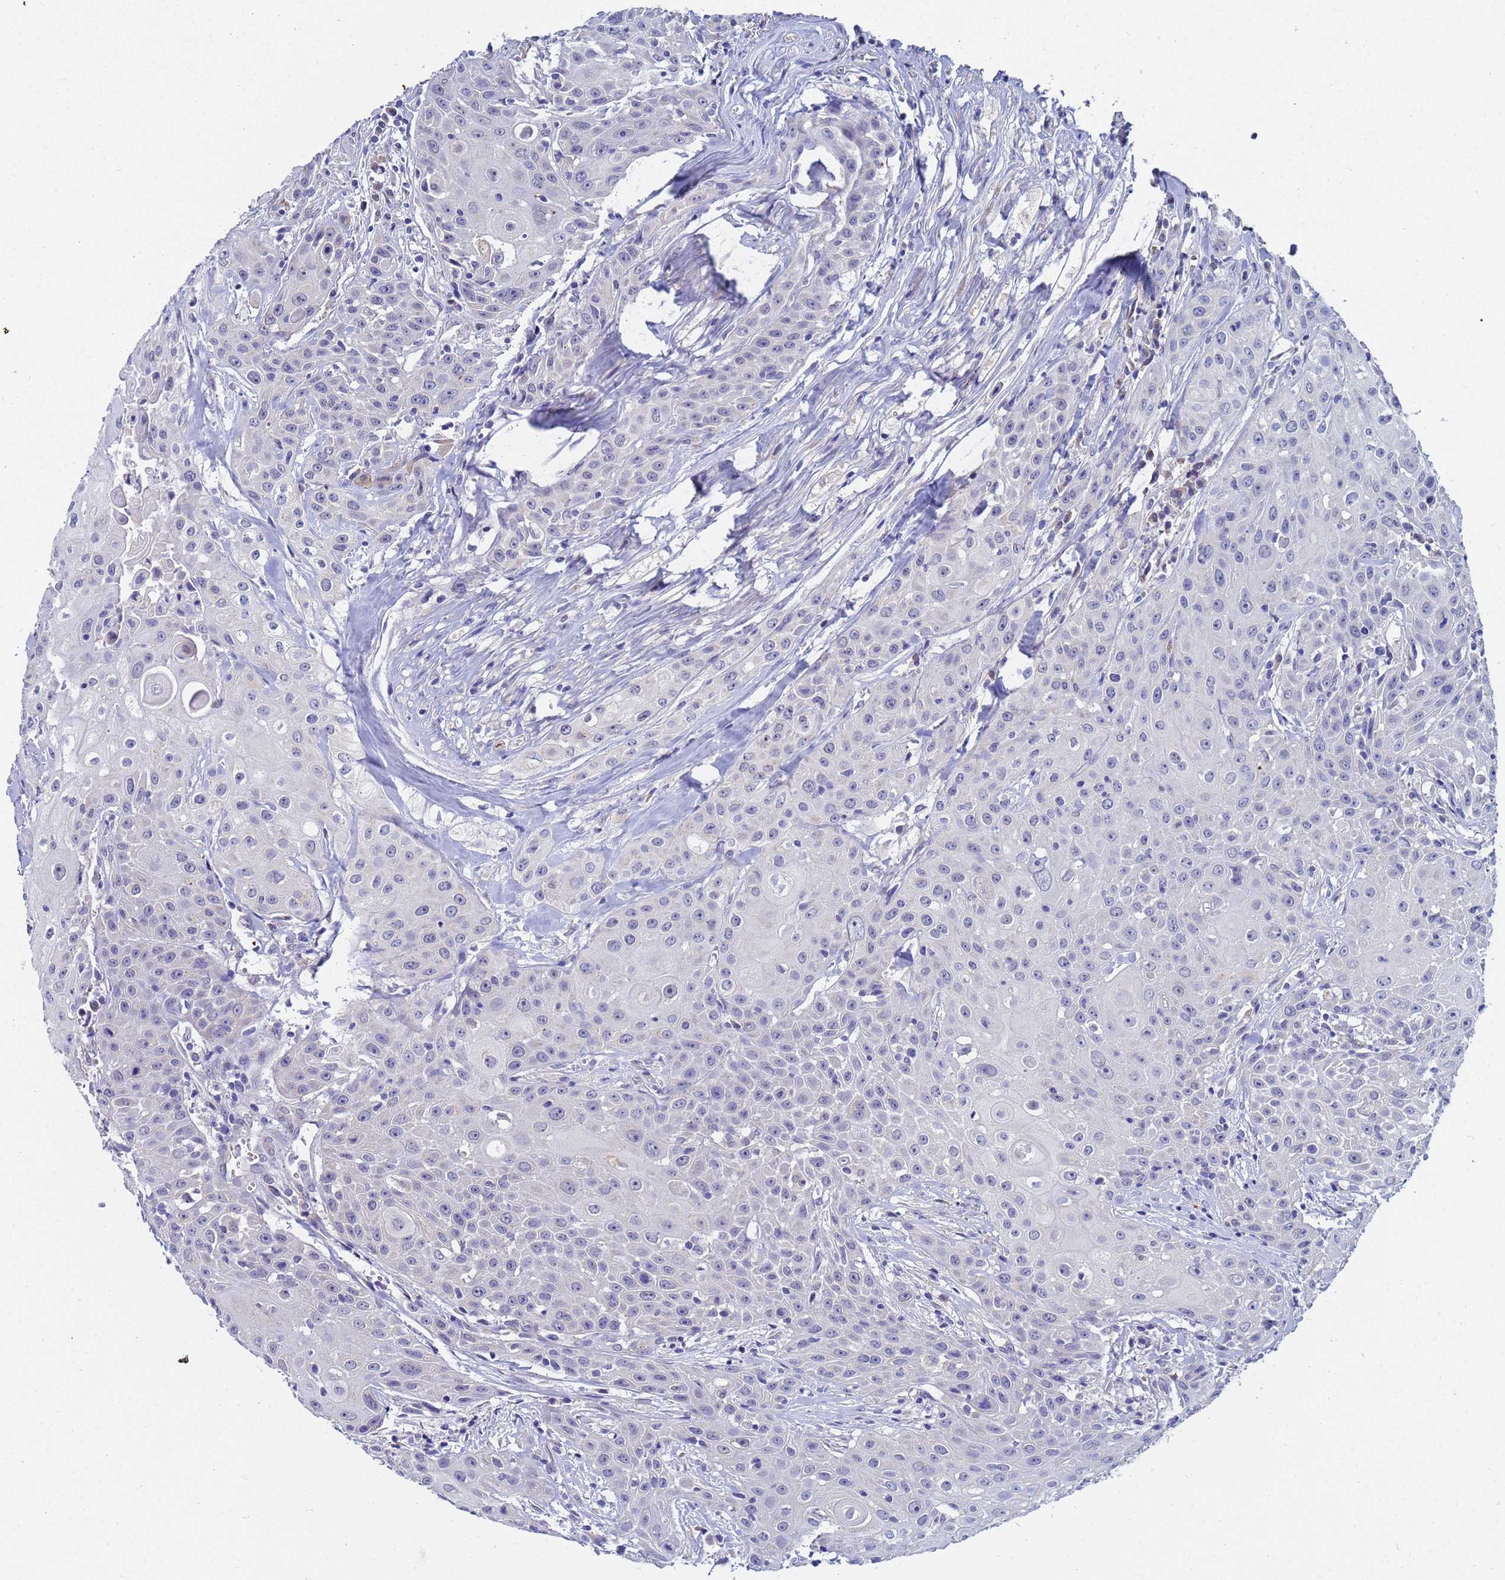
{"staining": {"intensity": "negative", "quantity": "none", "location": "none"}, "tissue": "head and neck cancer", "cell_type": "Tumor cells", "image_type": "cancer", "snomed": [{"axis": "morphology", "description": "Squamous cell carcinoma, NOS"}, {"axis": "topography", "description": "Oral tissue"}, {"axis": "topography", "description": "Head-Neck"}], "caption": "High power microscopy histopathology image of an IHC image of head and neck squamous cell carcinoma, revealing no significant positivity in tumor cells.", "gene": "IHO1", "patient": {"sex": "female", "age": 82}}